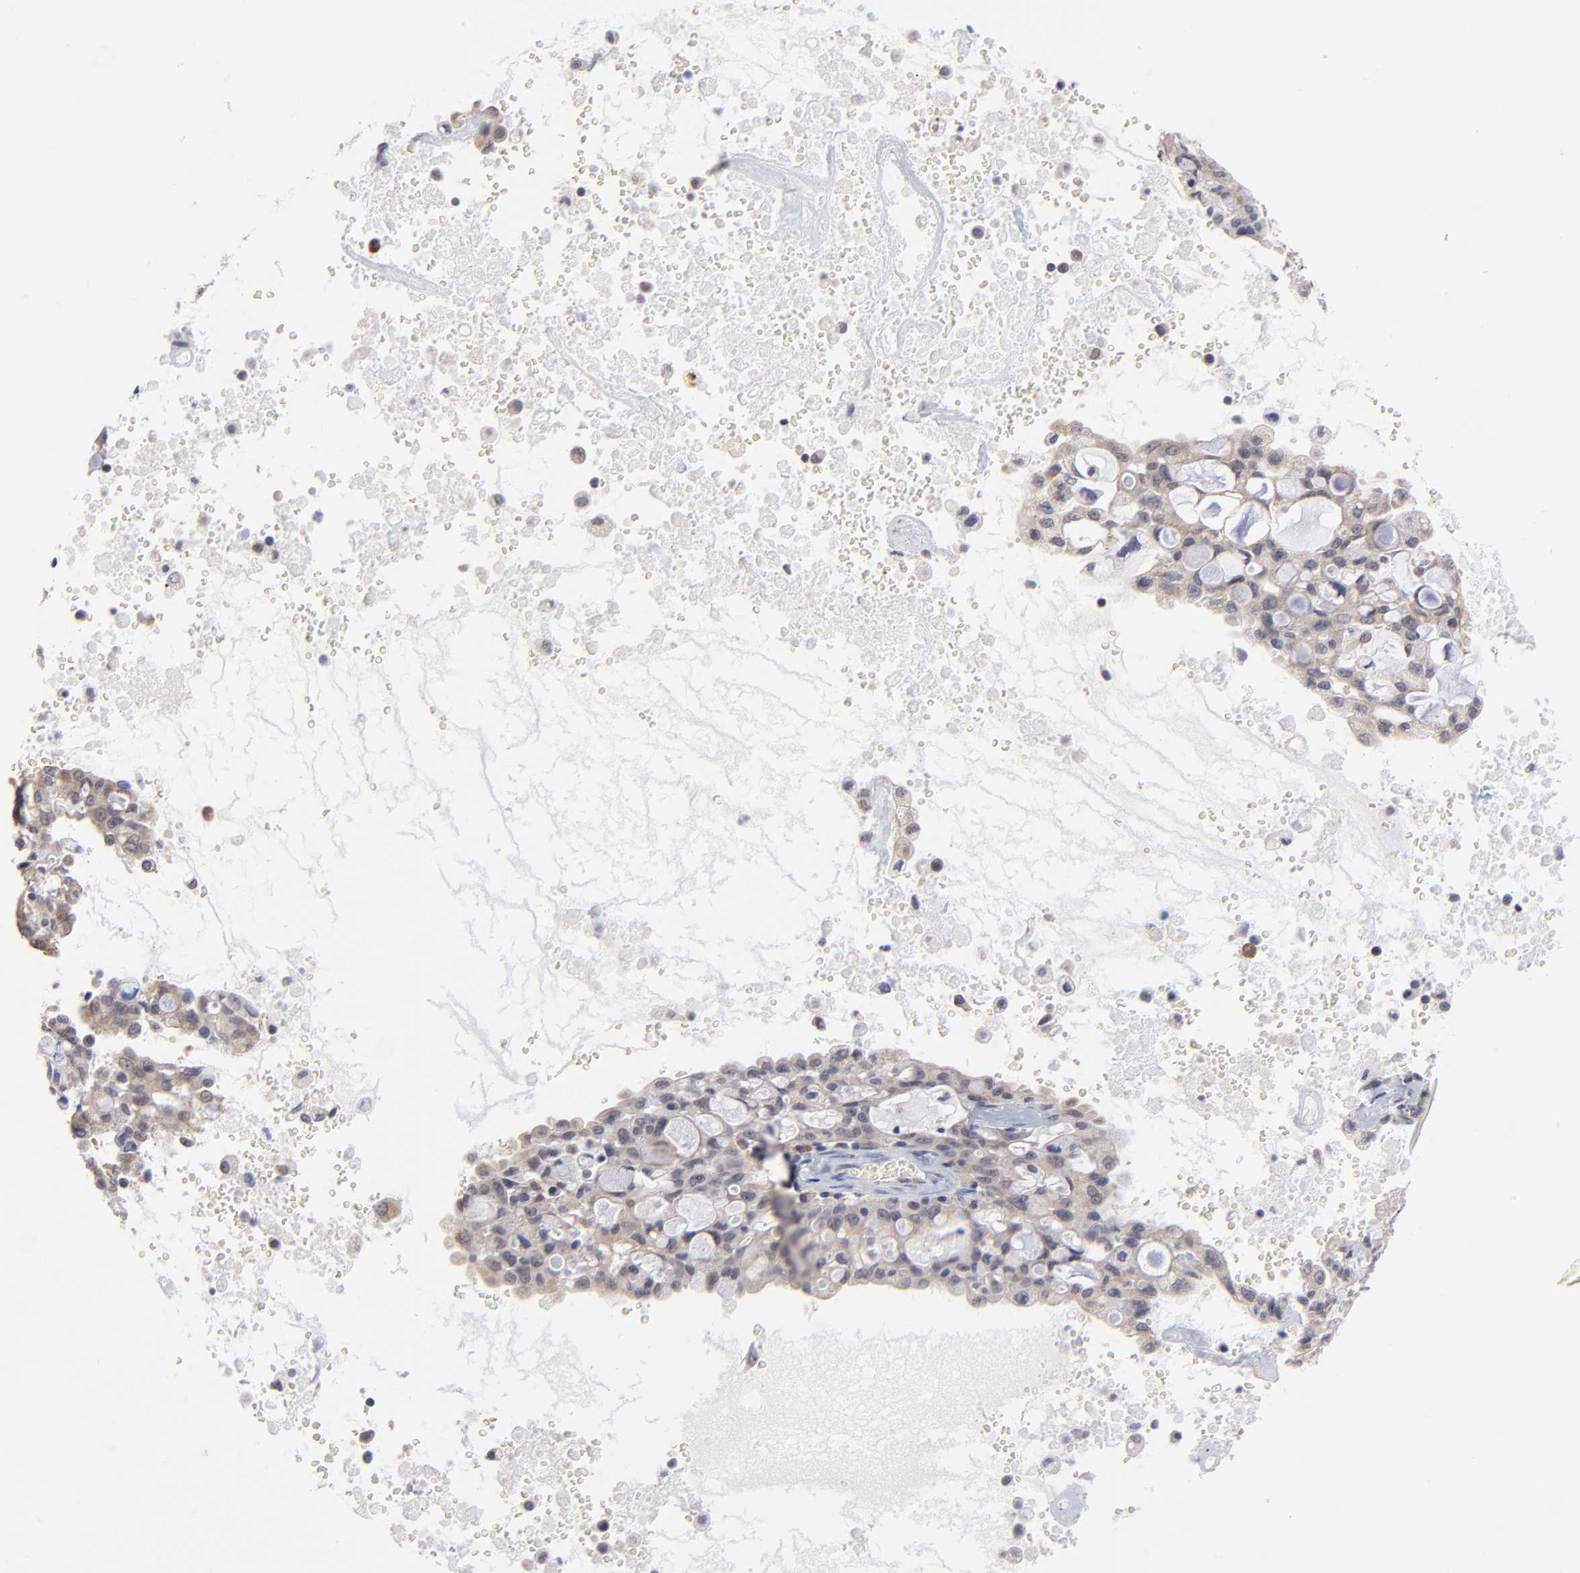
{"staining": {"intensity": "weak", "quantity": ">75%", "location": "cytoplasmic/membranous"}, "tissue": "lung cancer", "cell_type": "Tumor cells", "image_type": "cancer", "snomed": [{"axis": "morphology", "description": "Adenocarcinoma, NOS"}, {"axis": "topography", "description": "Lung"}], "caption": "Immunohistochemical staining of adenocarcinoma (lung) demonstrates low levels of weak cytoplasmic/membranous protein expression in about >75% of tumor cells.", "gene": "FBXO8", "patient": {"sex": "female", "age": 44}}